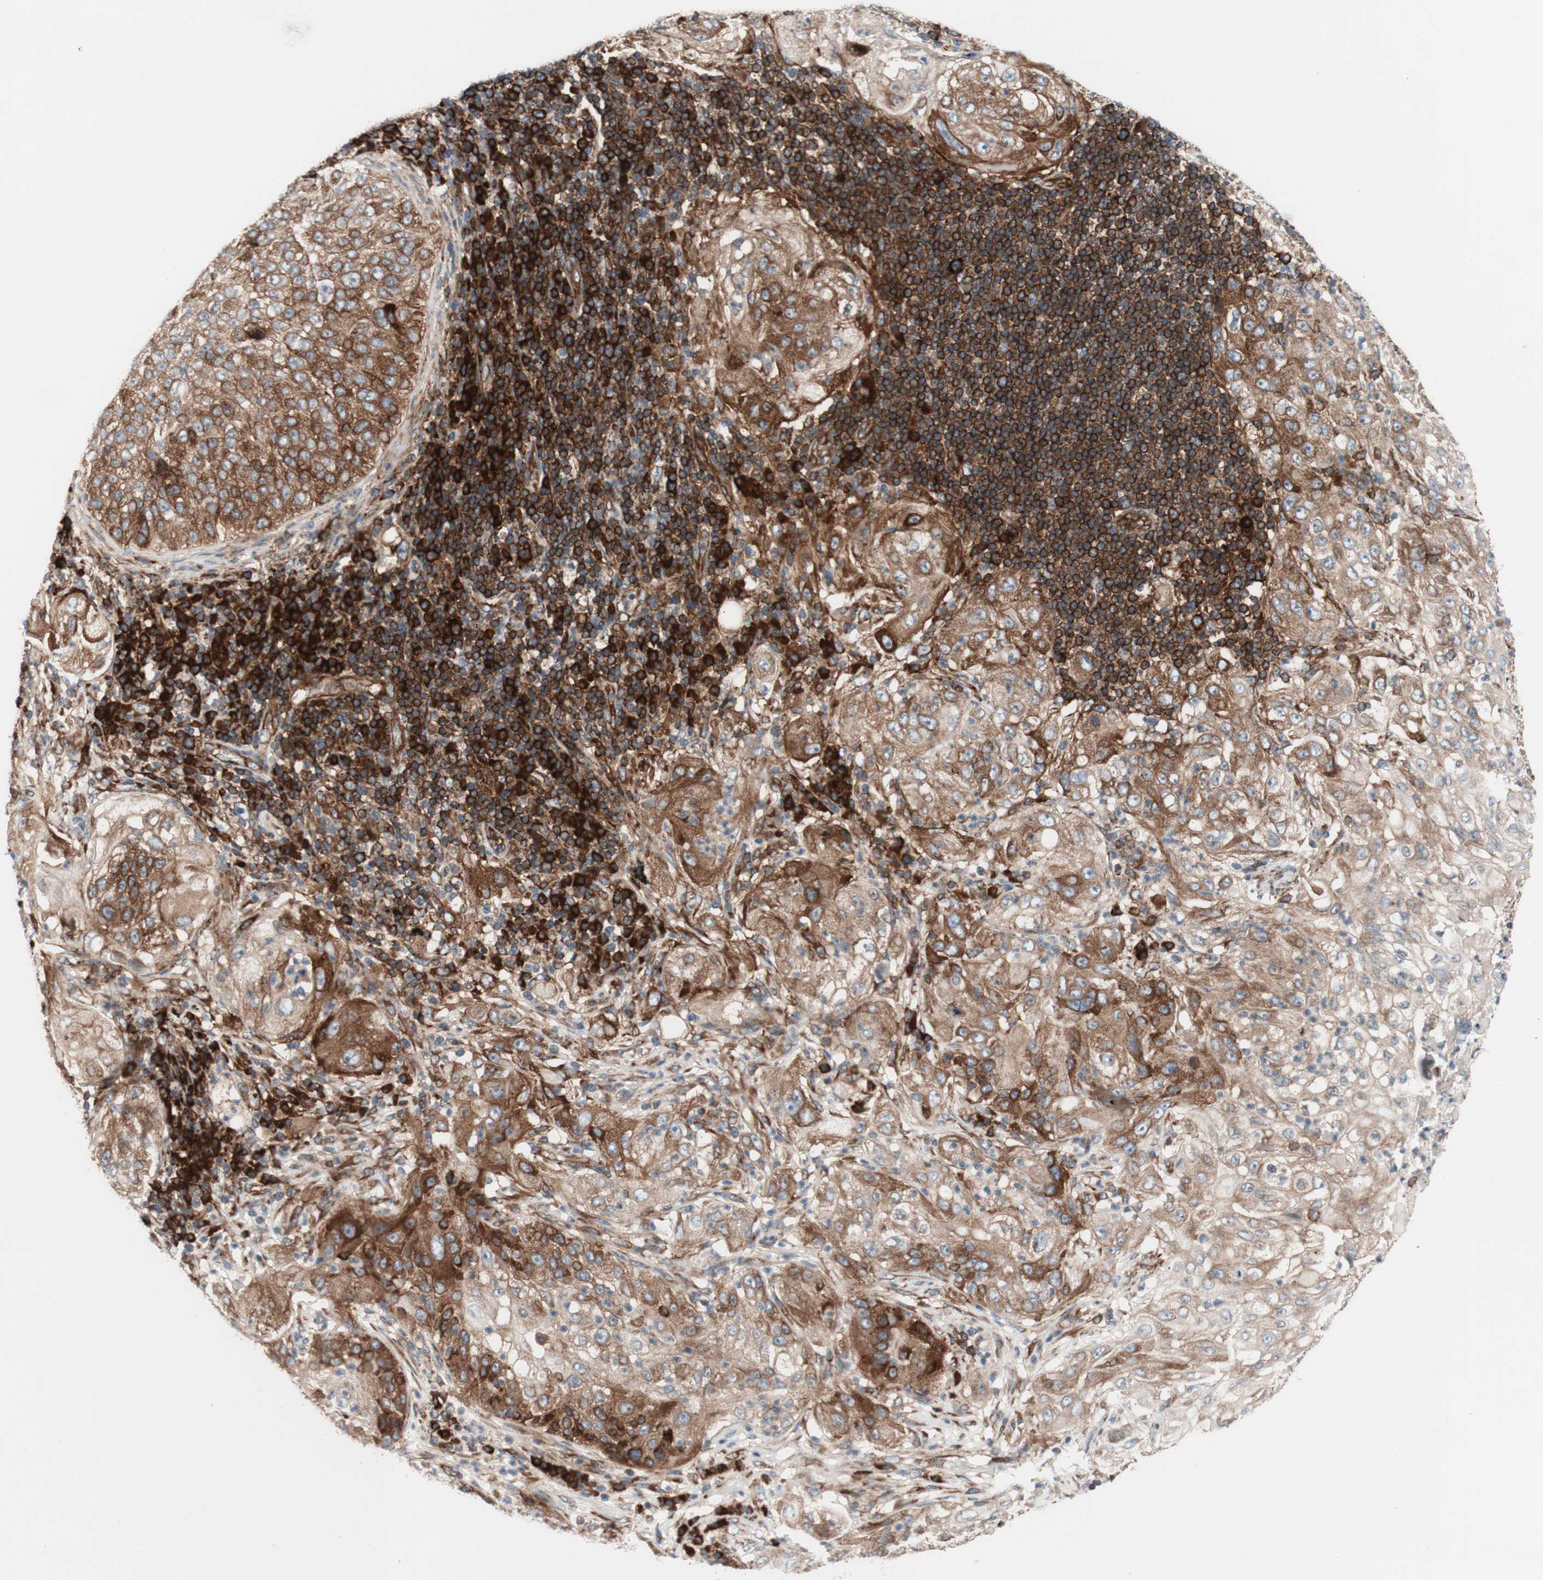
{"staining": {"intensity": "moderate", "quantity": ">75%", "location": "cytoplasmic/membranous"}, "tissue": "lung cancer", "cell_type": "Tumor cells", "image_type": "cancer", "snomed": [{"axis": "morphology", "description": "Inflammation, NOS"}, {"axis": "morphology", "description": "Squamous cell carcinoma, NOS"}, {"axis": "topography", "description": "Lymph node"}, {"axis": "topography", "description": "Soft tissue"}, {"axis": "topography", "description": "Lung"}], "caption": "IHC staining of lung cancer, which shows medium levels of moderate cytoplasmic/membranous positivity in about >75% of tumor cells indicating moderate cytoplasmic/membranous protein expression. The staining was performed using DAB (brown) for protein detection and nuclei were counterstained in hematoxylin (blue).", "gene": "CCN4", "patient": {"sex": "male", "age": 66}}